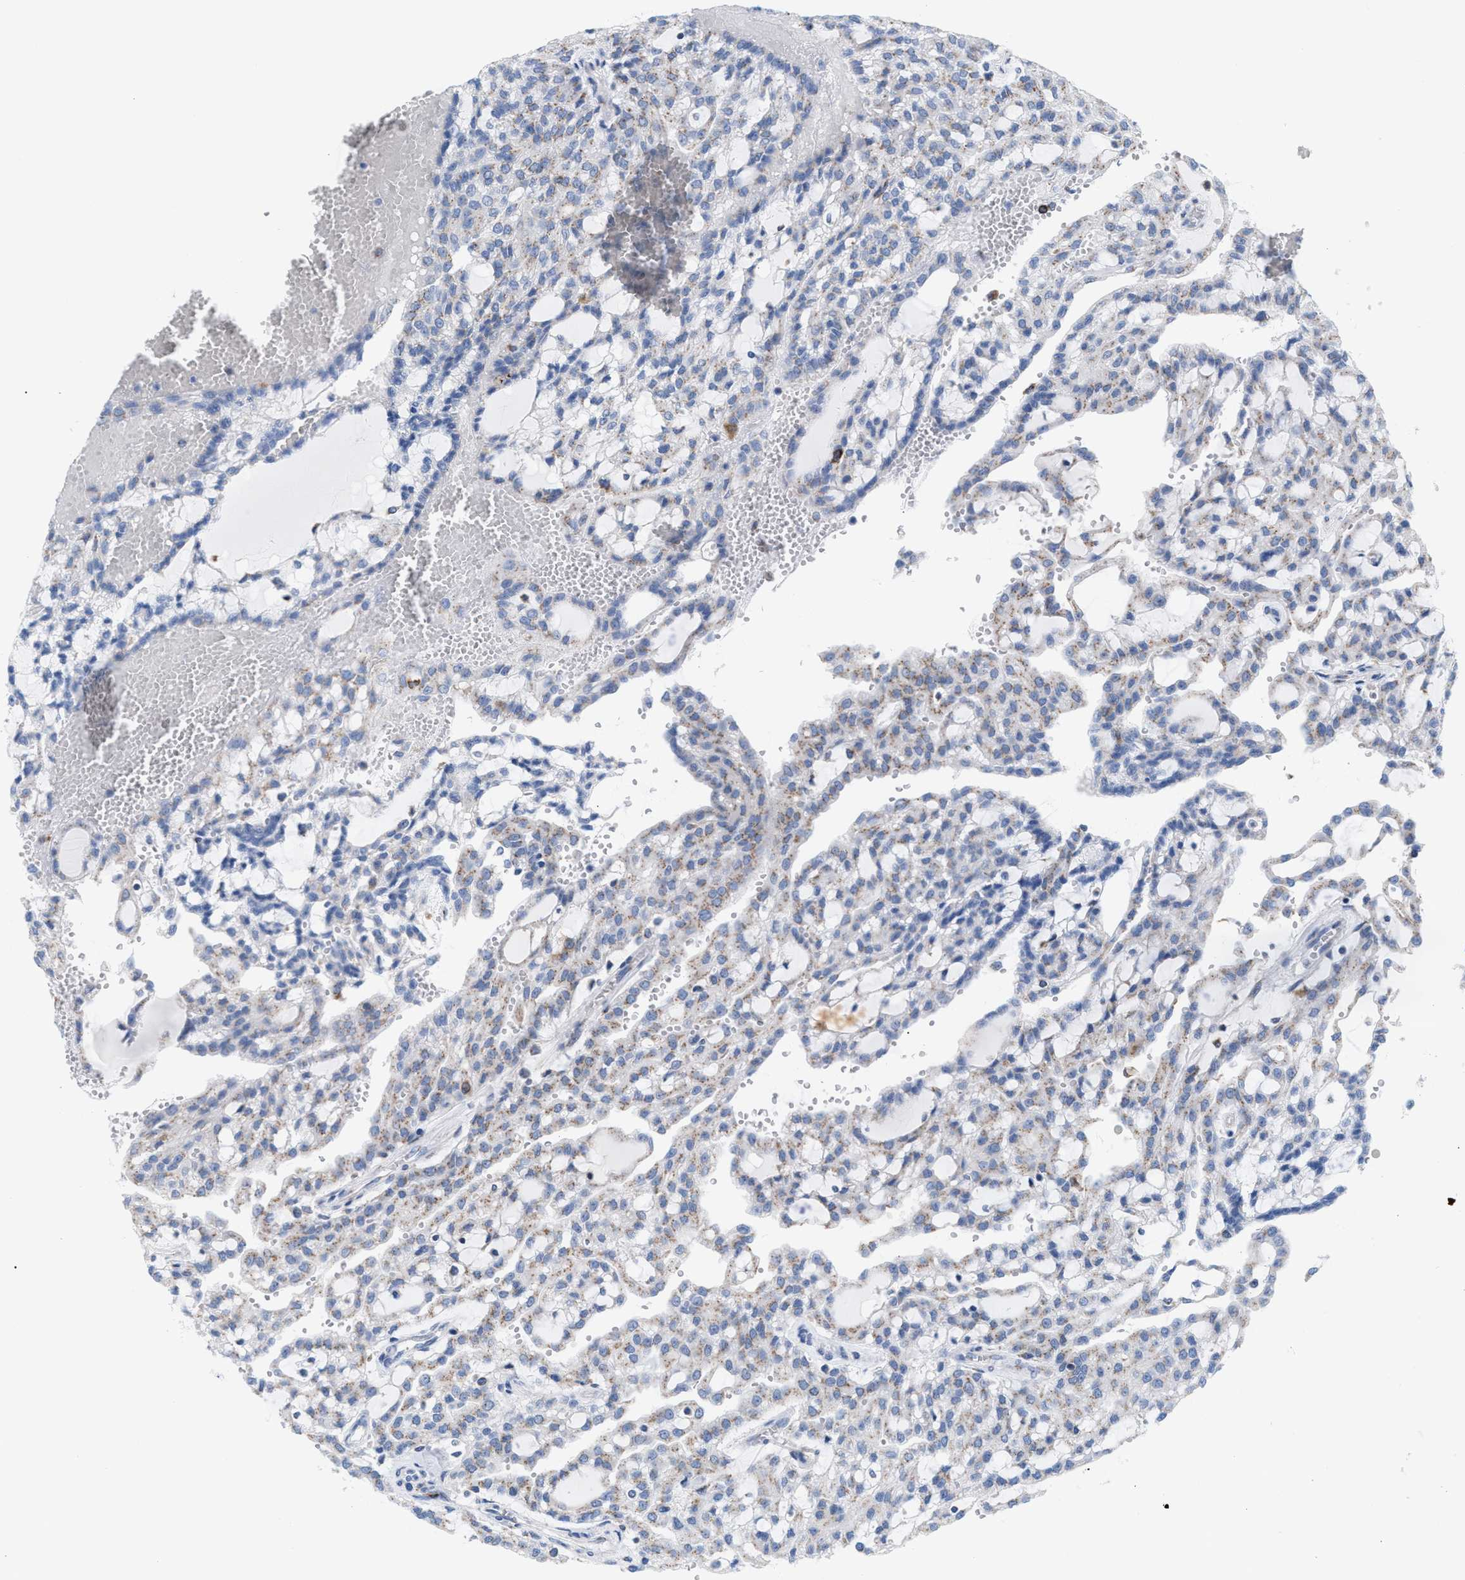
{"staining": {"intensity": "weak", "quantity": "25%-75%", "location": "cytoplasmic/membranous"}, "tissue": "renal cancer", "cell_type": "Tumor cells", "image_type": "cancer", "snomed": [{"axis": "morphology", "description": "Adenocarcinoma, NOS"}, {"axis": "topography", "description": "Kidney"}], "caption": "Adenocarcinoma (renal) stained with a brown dye reveals weak cytoplasmic/membranous positive expression in approximately 25%-75% of tumor cells.", "gene": "TACC3", "patient": {"sex": "male", "age": 63}}